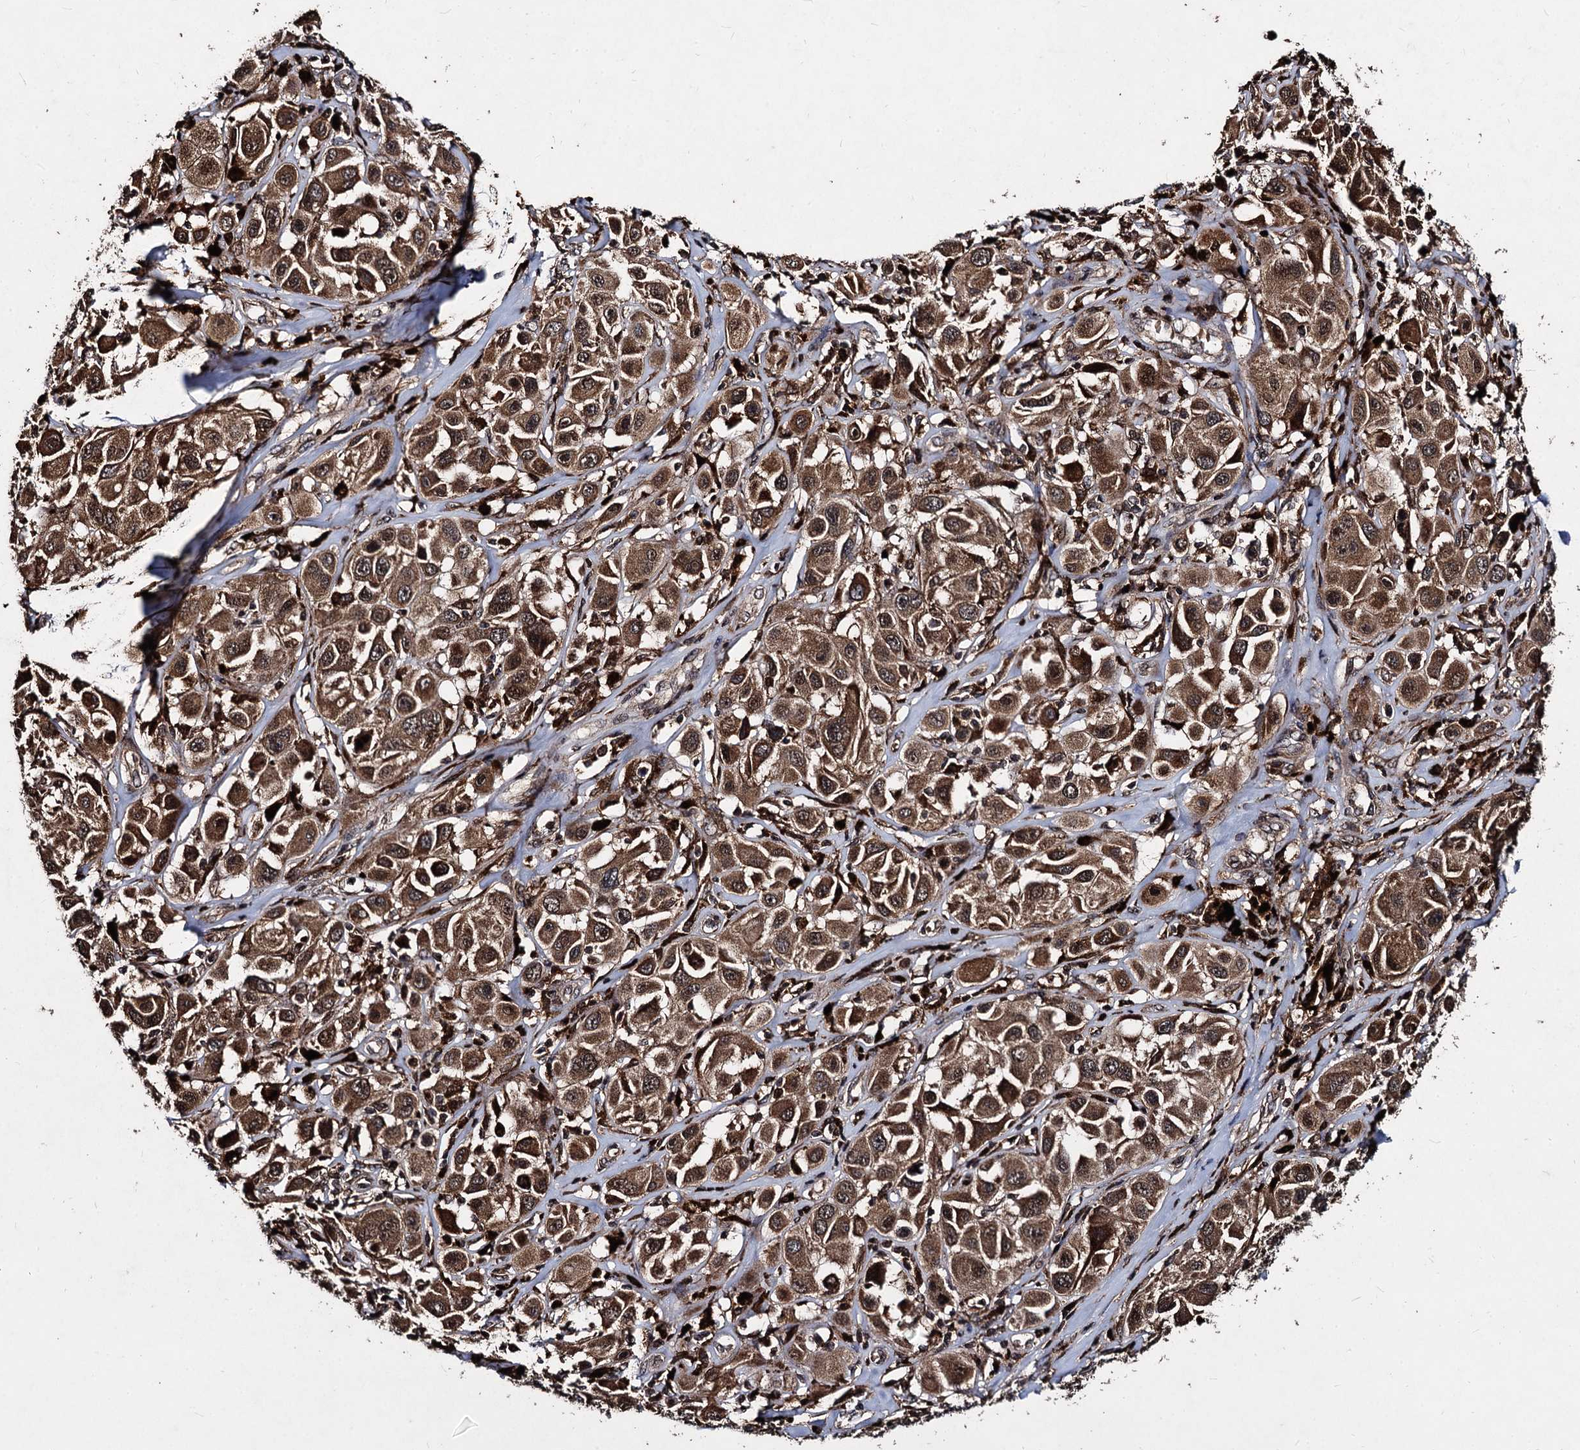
{"staining": {"intensity": "moderate", "quantity": ">75%", "location": "cytoplasmic/membranous"}, "tissue": "melanoma", "cell_type": "Tumor cells", "image_type": "cancer", "snomed": [{"axis": "morphology", "description": "Malignant melanoma, Metastatic site"}, {"axis": "topography", "description": "Skin"}], "caption": "Protein expression analysis of malignant melanoma (metastatic site) shows moderate cytoplasmic/membranous staining in approximately >75% of tumor cells. (DAB (3,3'-diaminobenzidine) = brown stain, brightfield microscopy at high magnification).", "gene": "BCL2L2", "patient": {"sex": "male", "age": 41}}